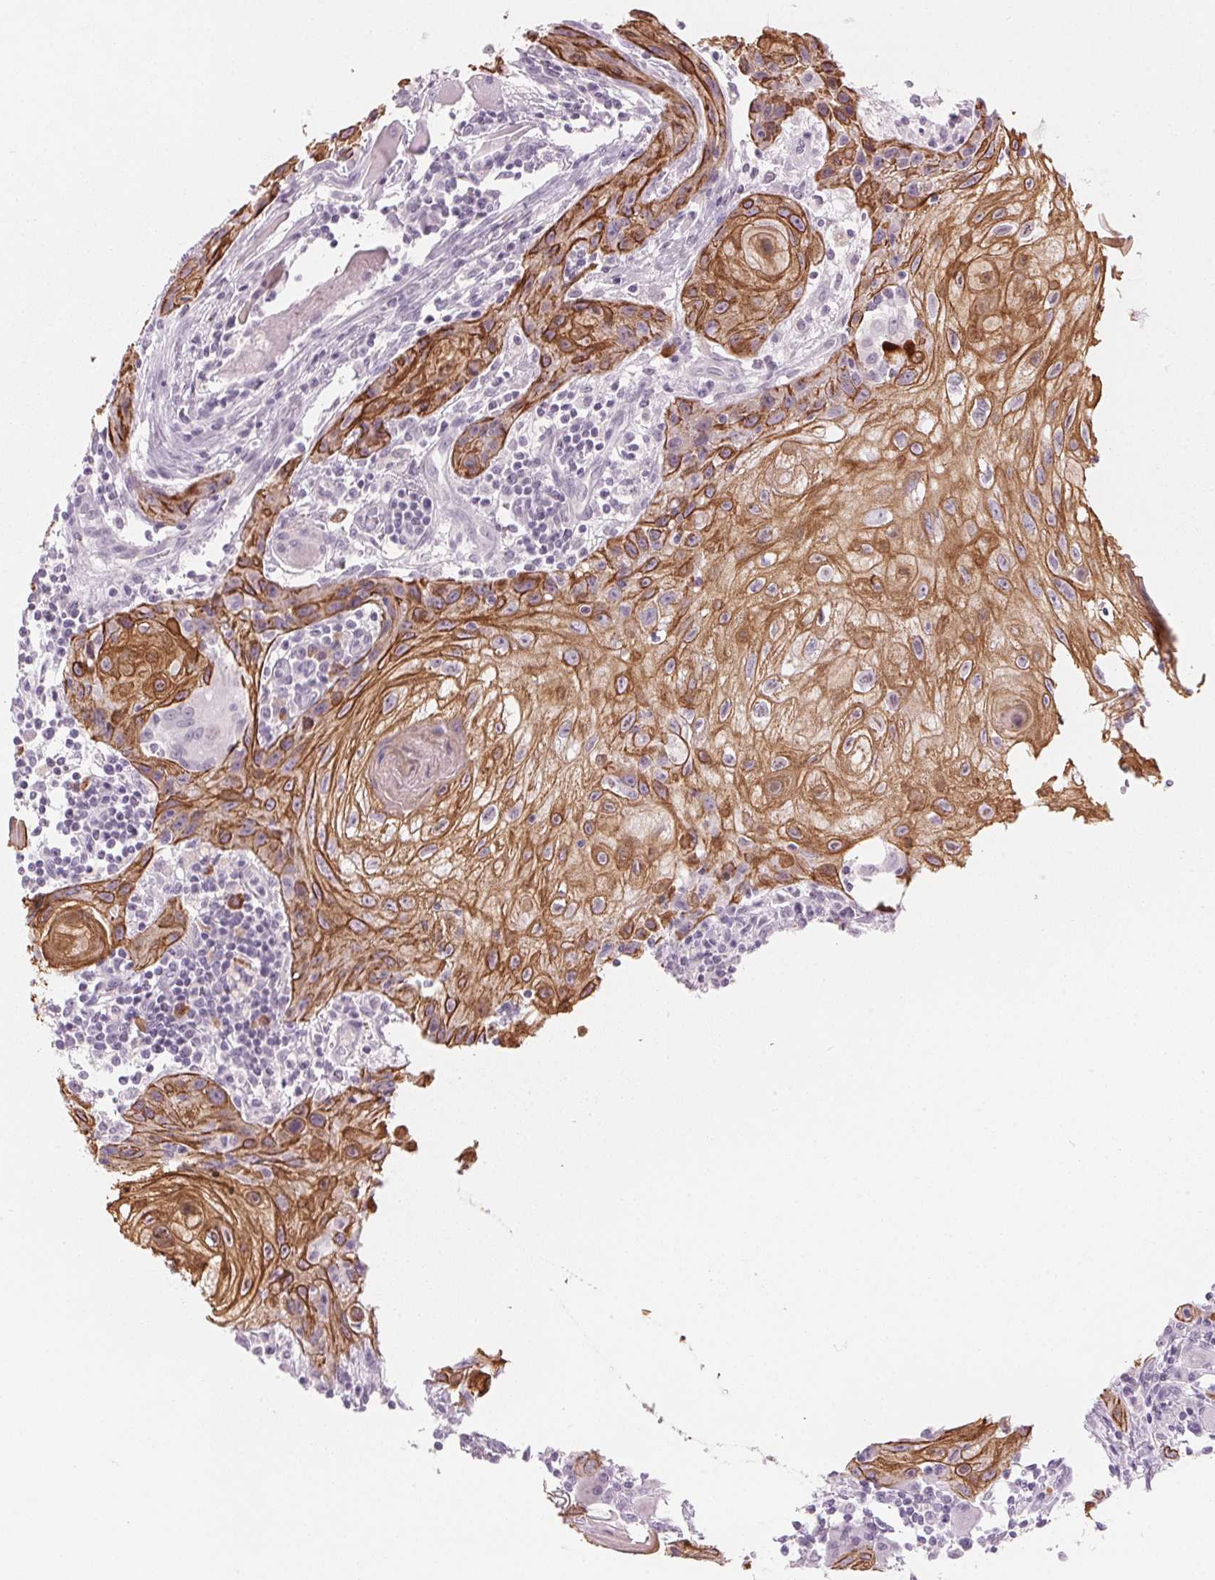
{"staining": {"intensity": "moderate", "quantity": ">75%", "location": "cytoplasmic/membranous"}, "tissue": "head and neck cancer", "cell_type": "Tumor cells", "image_type": "cancer", "snomed": [{"axis": "morphology", "description": "Squamous cell carcinoma, NOS"}, {"axis": "topography", "description": "Oral tissue"}, {"axis": "topography", "description": "Head-Neck"}], "caption": "Human head and neck cancer stained with a protein marker shows moderate staining in tumor cells.", "gene": "SCTR", "patient": {"sex": "male", "age": 58}}